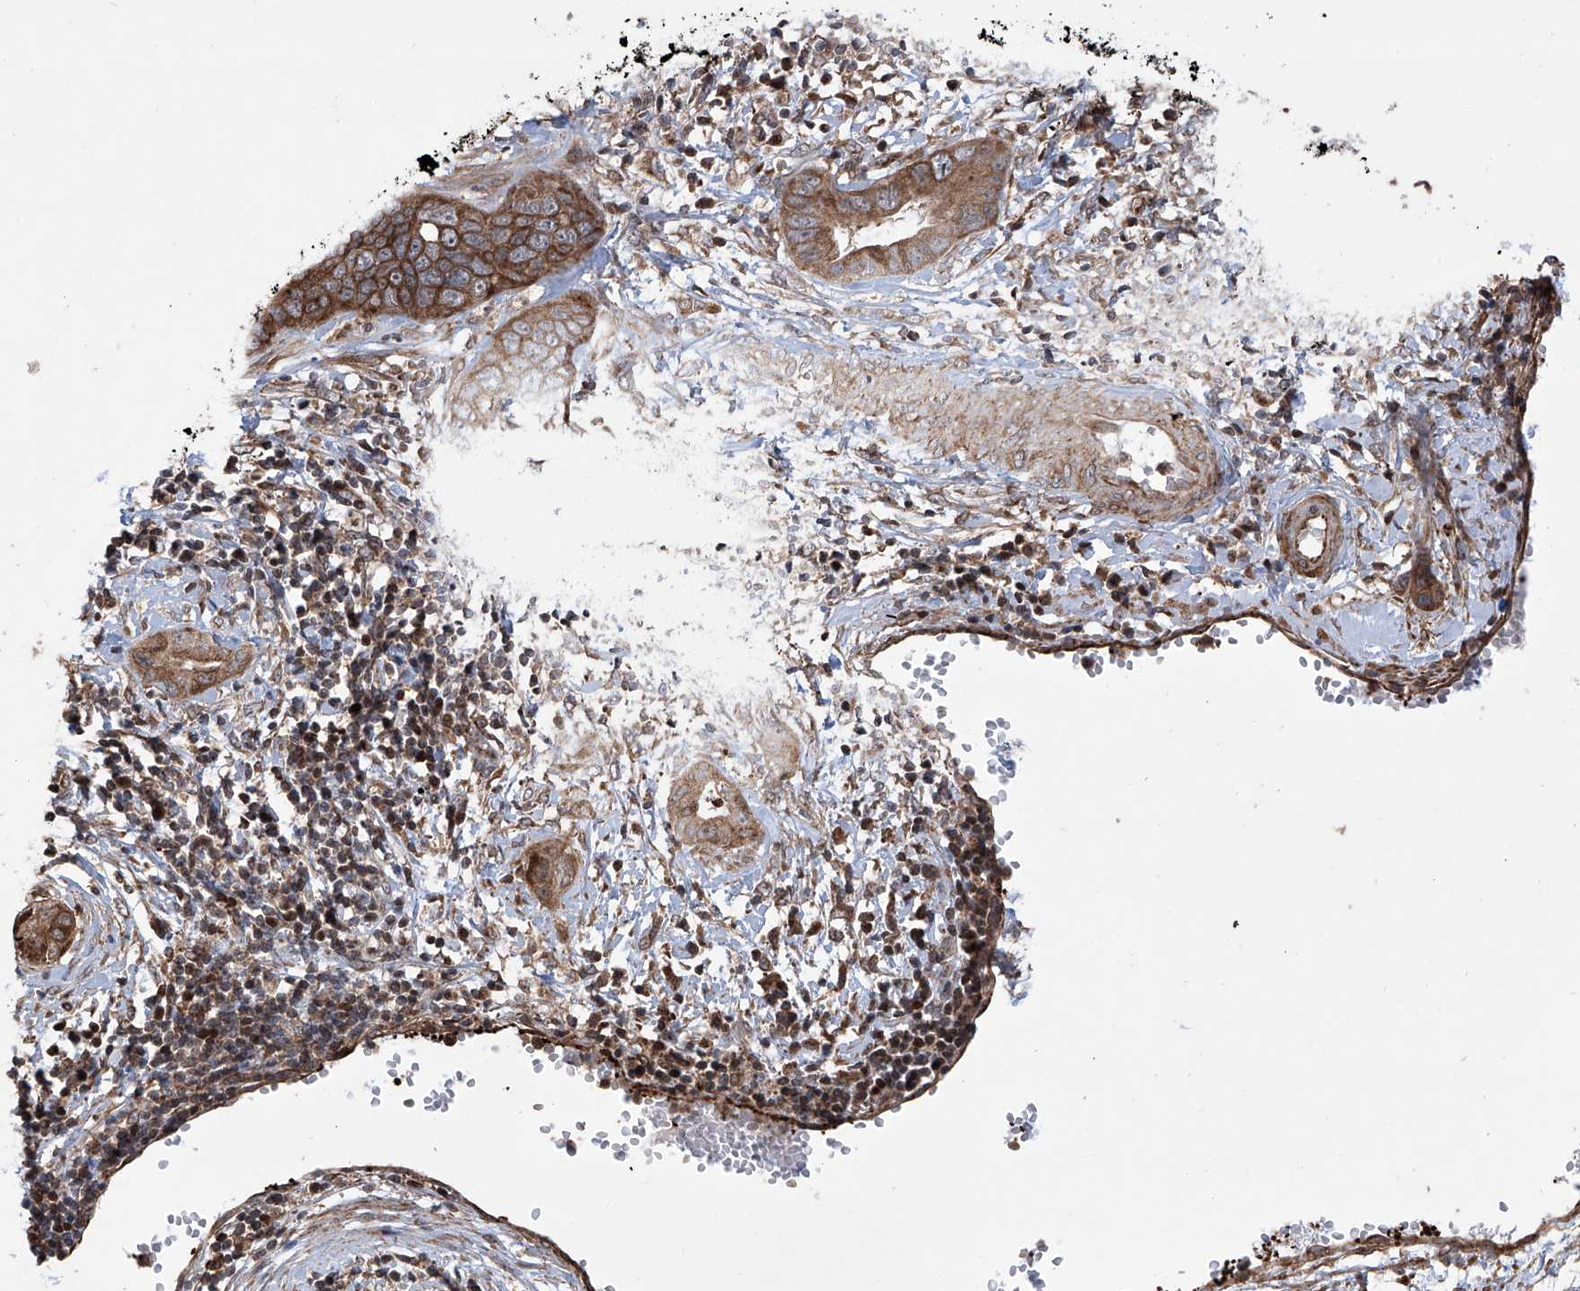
{"staining": {"intensity": "strong", "quantity": ">75%", "location": "cytoplasmic/membranous"}, "tissue": "cervical cancer", "cell_type": "Tumor cells", "image_type": "cancer", "snomed": [{"axis": "morphology", "description": "Adenocarcinoma, NOS"}, {"axis": "topography", "description": "Cervix"}], "caption": "This is an image of immunohistochemistry (IHC) staining of cervical cancer (adenocarcinoma), which shows strong positivity in the cytoplasmic/membranous of tumor cells.", "gene": "APAF1", "patient": {"sex": "female", "age": 44}}